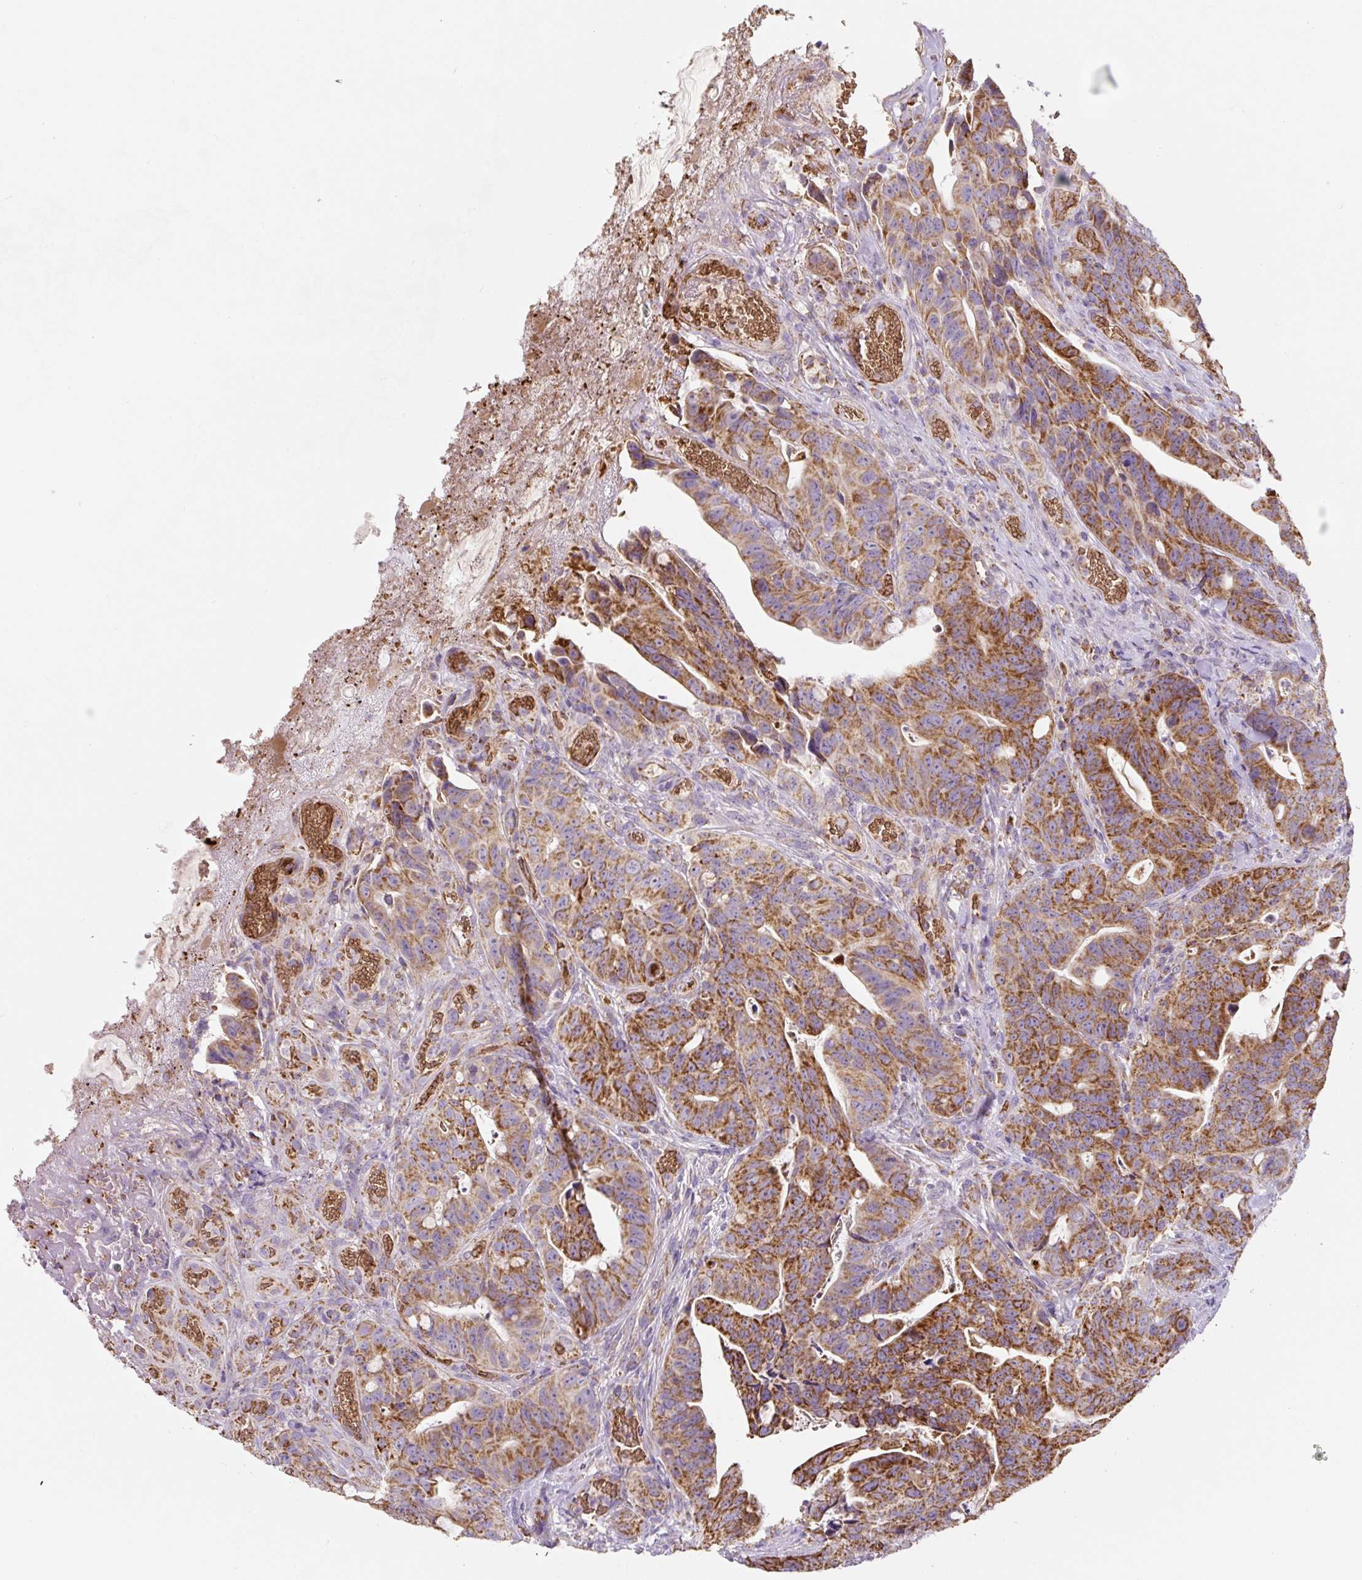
{"staining": {"intensity": "moderate", "quantity": ">75%", "location": "cytoplasmic/membranous"}, "tissue": "colorectal cancer", "cell_type": "Tumor cells", "image_type": "cancer", "snomed": [{"axis": "morphology", "description": "Adenocarcinoma, NOS"}, {"axis": "topography", "description": "Colon"}], "caption": "This is a photomicrograph of immunohistochemistry (IHC) staining of colorectal cancer, which shows moderate positivity in the cytoplasmic/membranous of tumor cells.", "gene": "MT-CO2", "patient": {"sex": "female", "age": 82}}